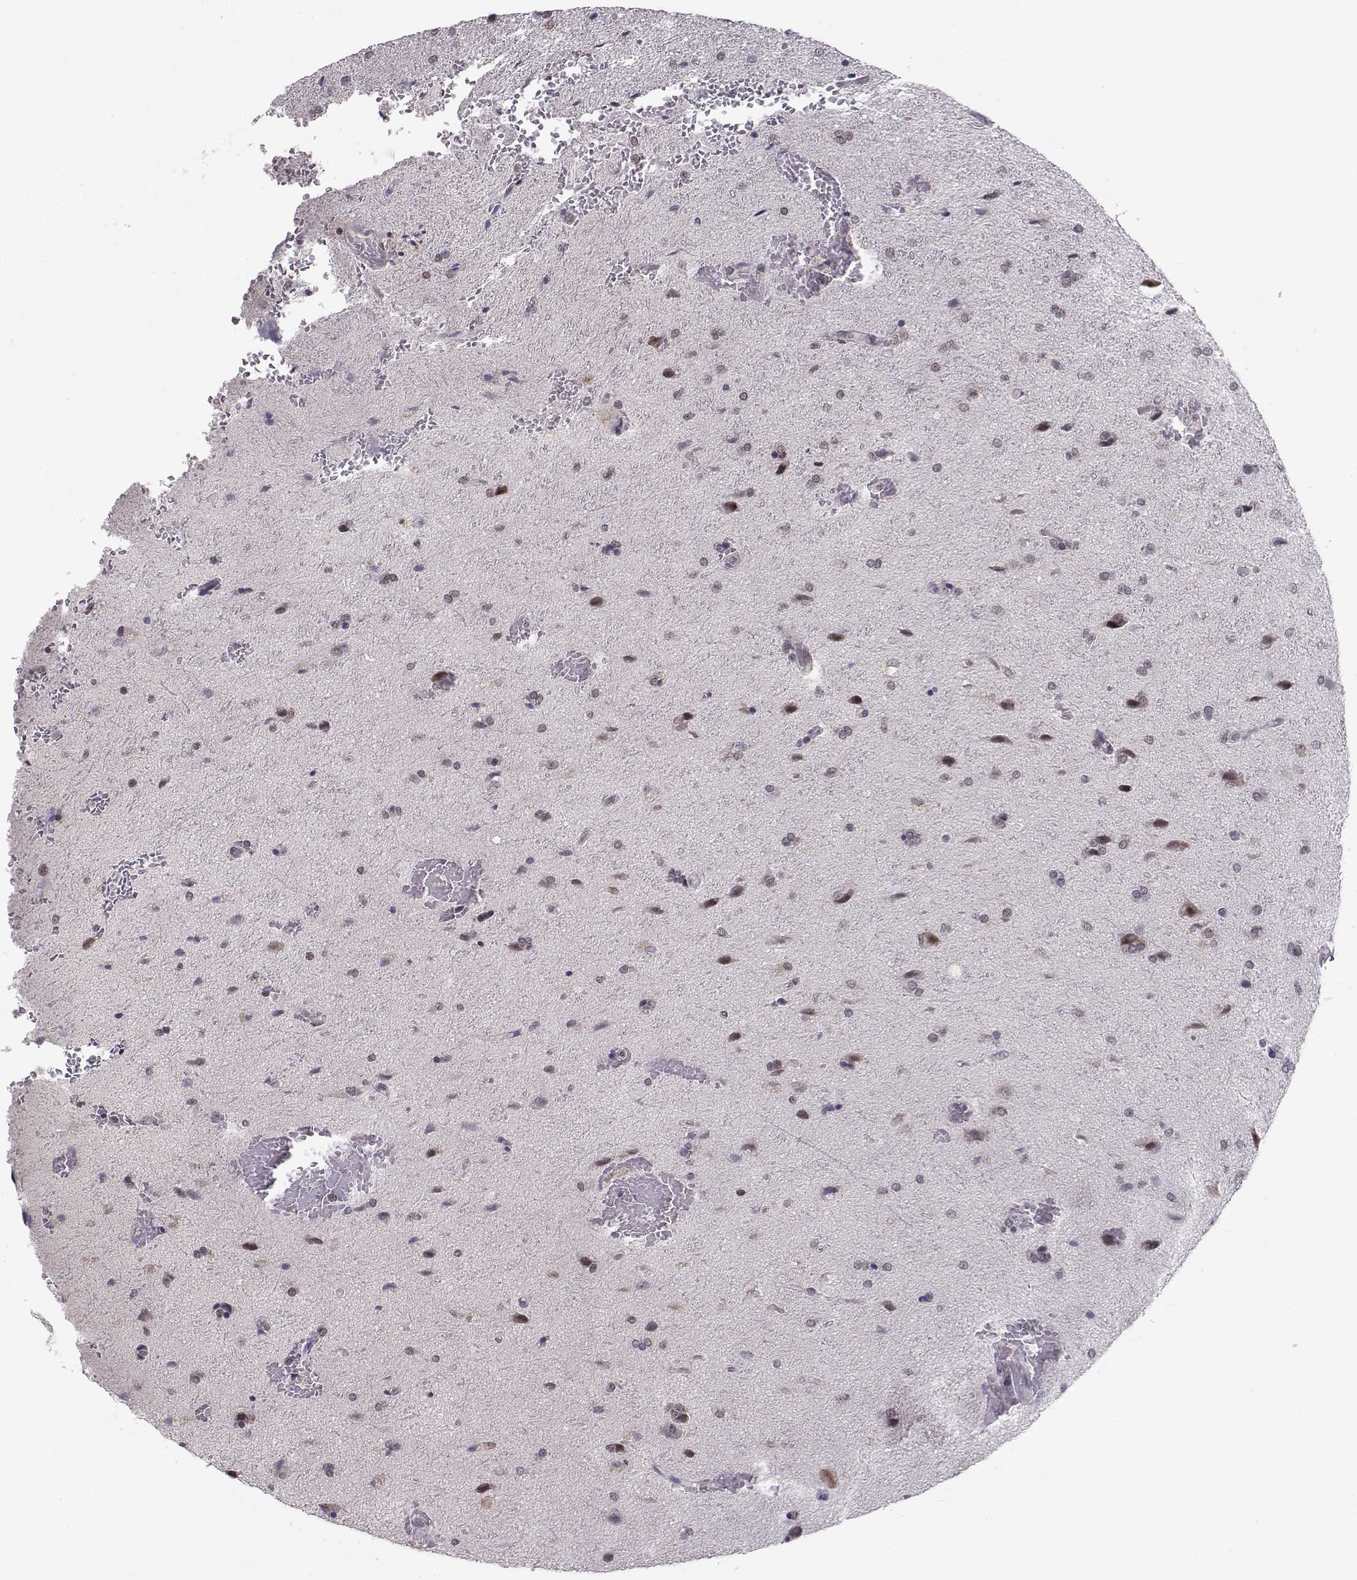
{"staining": {"intensity": "weak", "quantity": "<25%", "location": "nuclear"}, "tissue": "glioma", "cell_type": "Tumor cells", "image_type": "cancer", "snomed": [{"axis": "morphology", "description": "Glioma, malignant, High grade"}, {"axis": "topography", "description": "Brain"}], "caption": "Immunohistochemistry (IHC) histopathology image of neoplastic tissue: glioma stained with DAB exhibits no significant protein staining in tumor cells. (Brightfield microscopy of DAB (3,3'-diaminobenzidine) IHC at high magnification).", "gene": "KIF13B", "patient": {"sex": "male", "age": 68}}